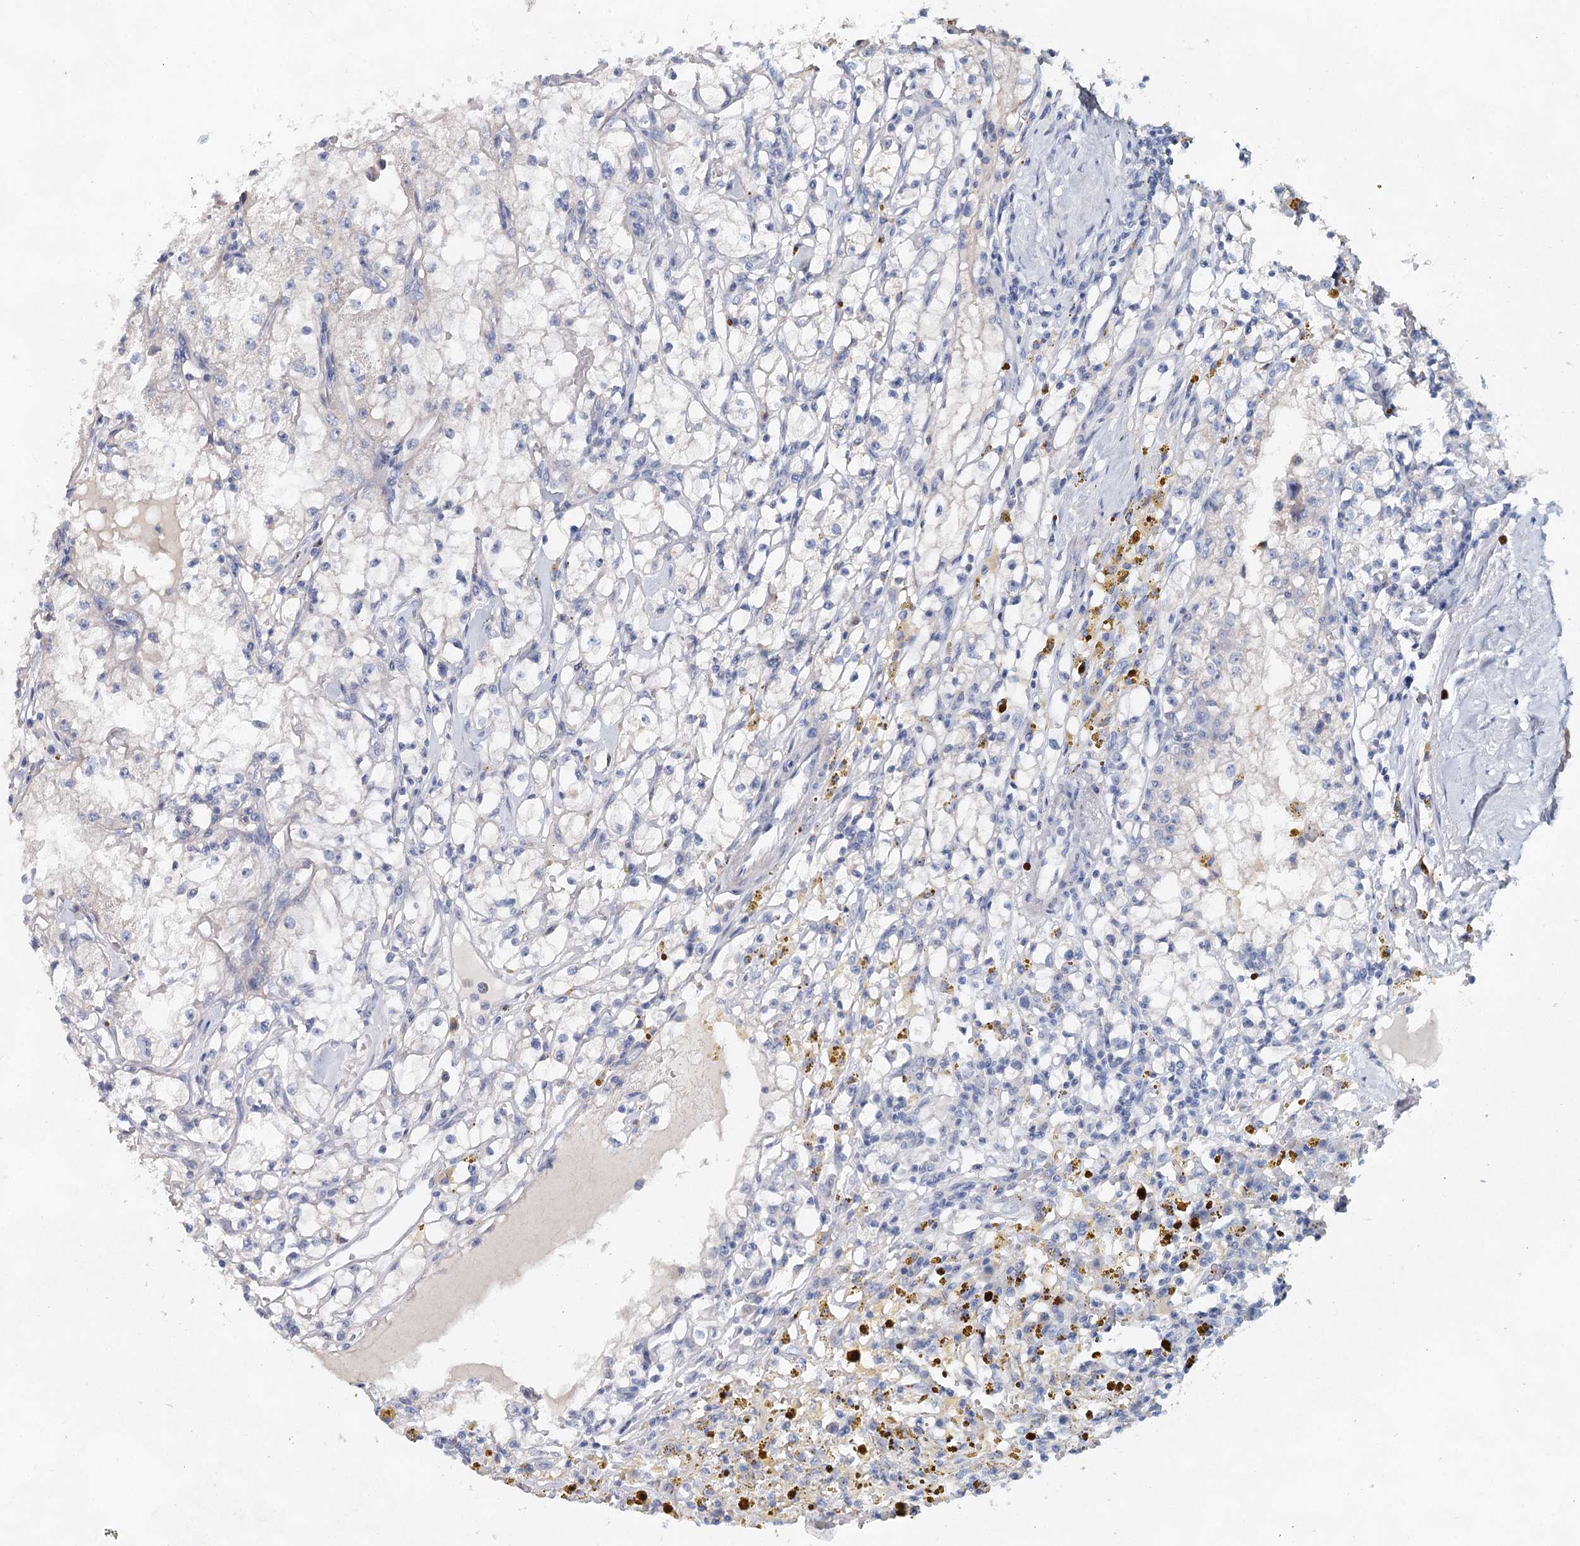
{"staining": {"intensity": "negative", "quantity": "none", "location": "none"}, "tissue": "renal cancer", "cell_type": "Tumor cells", "image_type": "cancer", "snomed": [{"axis": "morphology", "description": "Adenocarcinoma, NOS"}, {"axis": "topography", "description": "Kidney"}], "caption": "A photomicrograph of human renal cancer (adenocarcinoma) is negative for staining in tumor cells.", "gene": "MYL6B", "patient": {"sex": "male", "age": 56}}